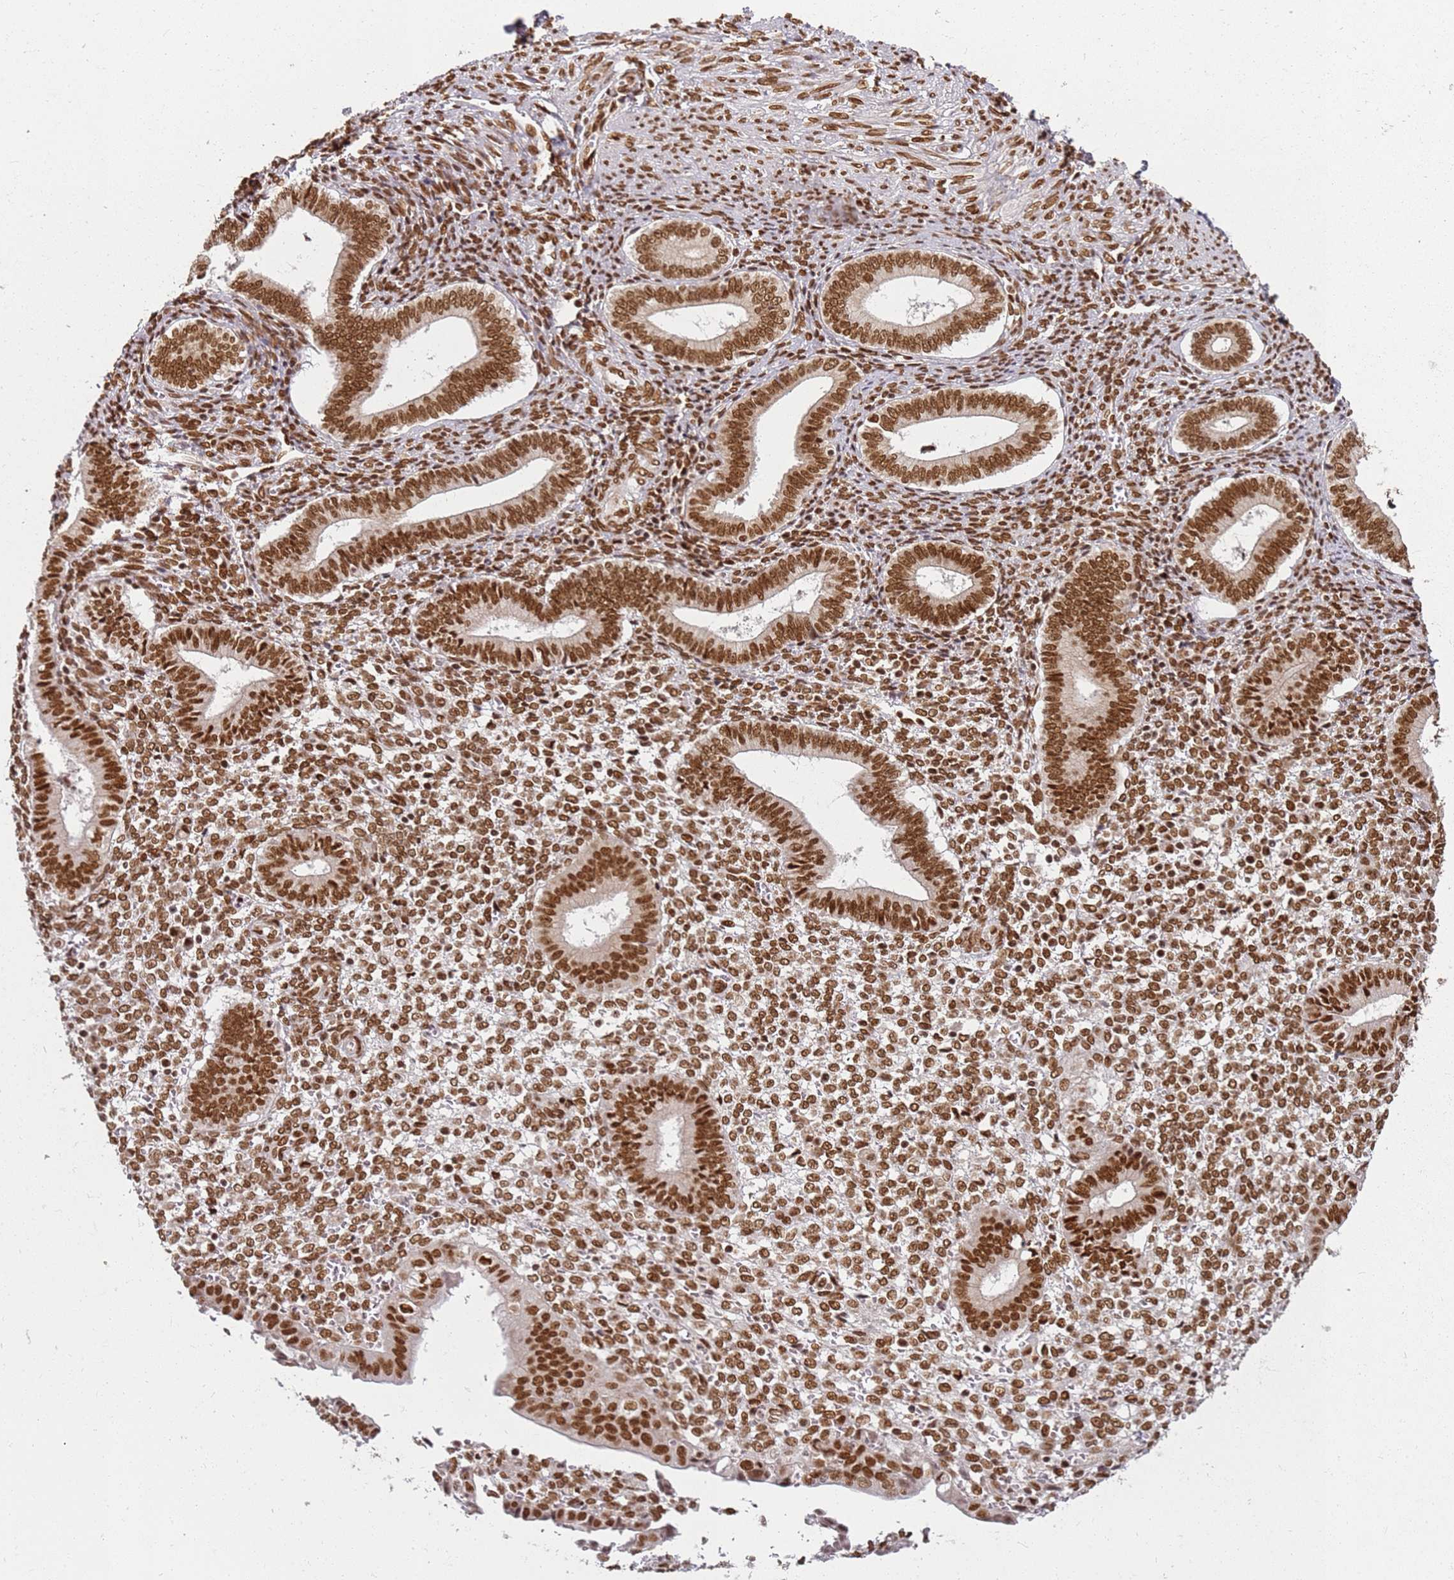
{"staining": {"intensity": "moderate", "quantity": ">75%", "location": "nuclear"}, "tissue": "endometrium", "cell_type": "Cells in endometrial stroma", "image_type": "normal", "snomed": [{"axis": "morphology", "description": "Normal tissue, NOS"}, {"axis": "topography", "description": "Other"}, {"axis": "topography", "description": "Endometrium"}], "caption": "The histopathology image demonstrates a brown stain indicating the presence of a protein in the nuclear of cells in endometrial stroma in endometrium. (DAB (3,3'-diaminobenzidine) = brown stain, brightfield microscopy at high magnification).", "gene": "TENT4A", "patient": {"sex": "female", "age": 44}}